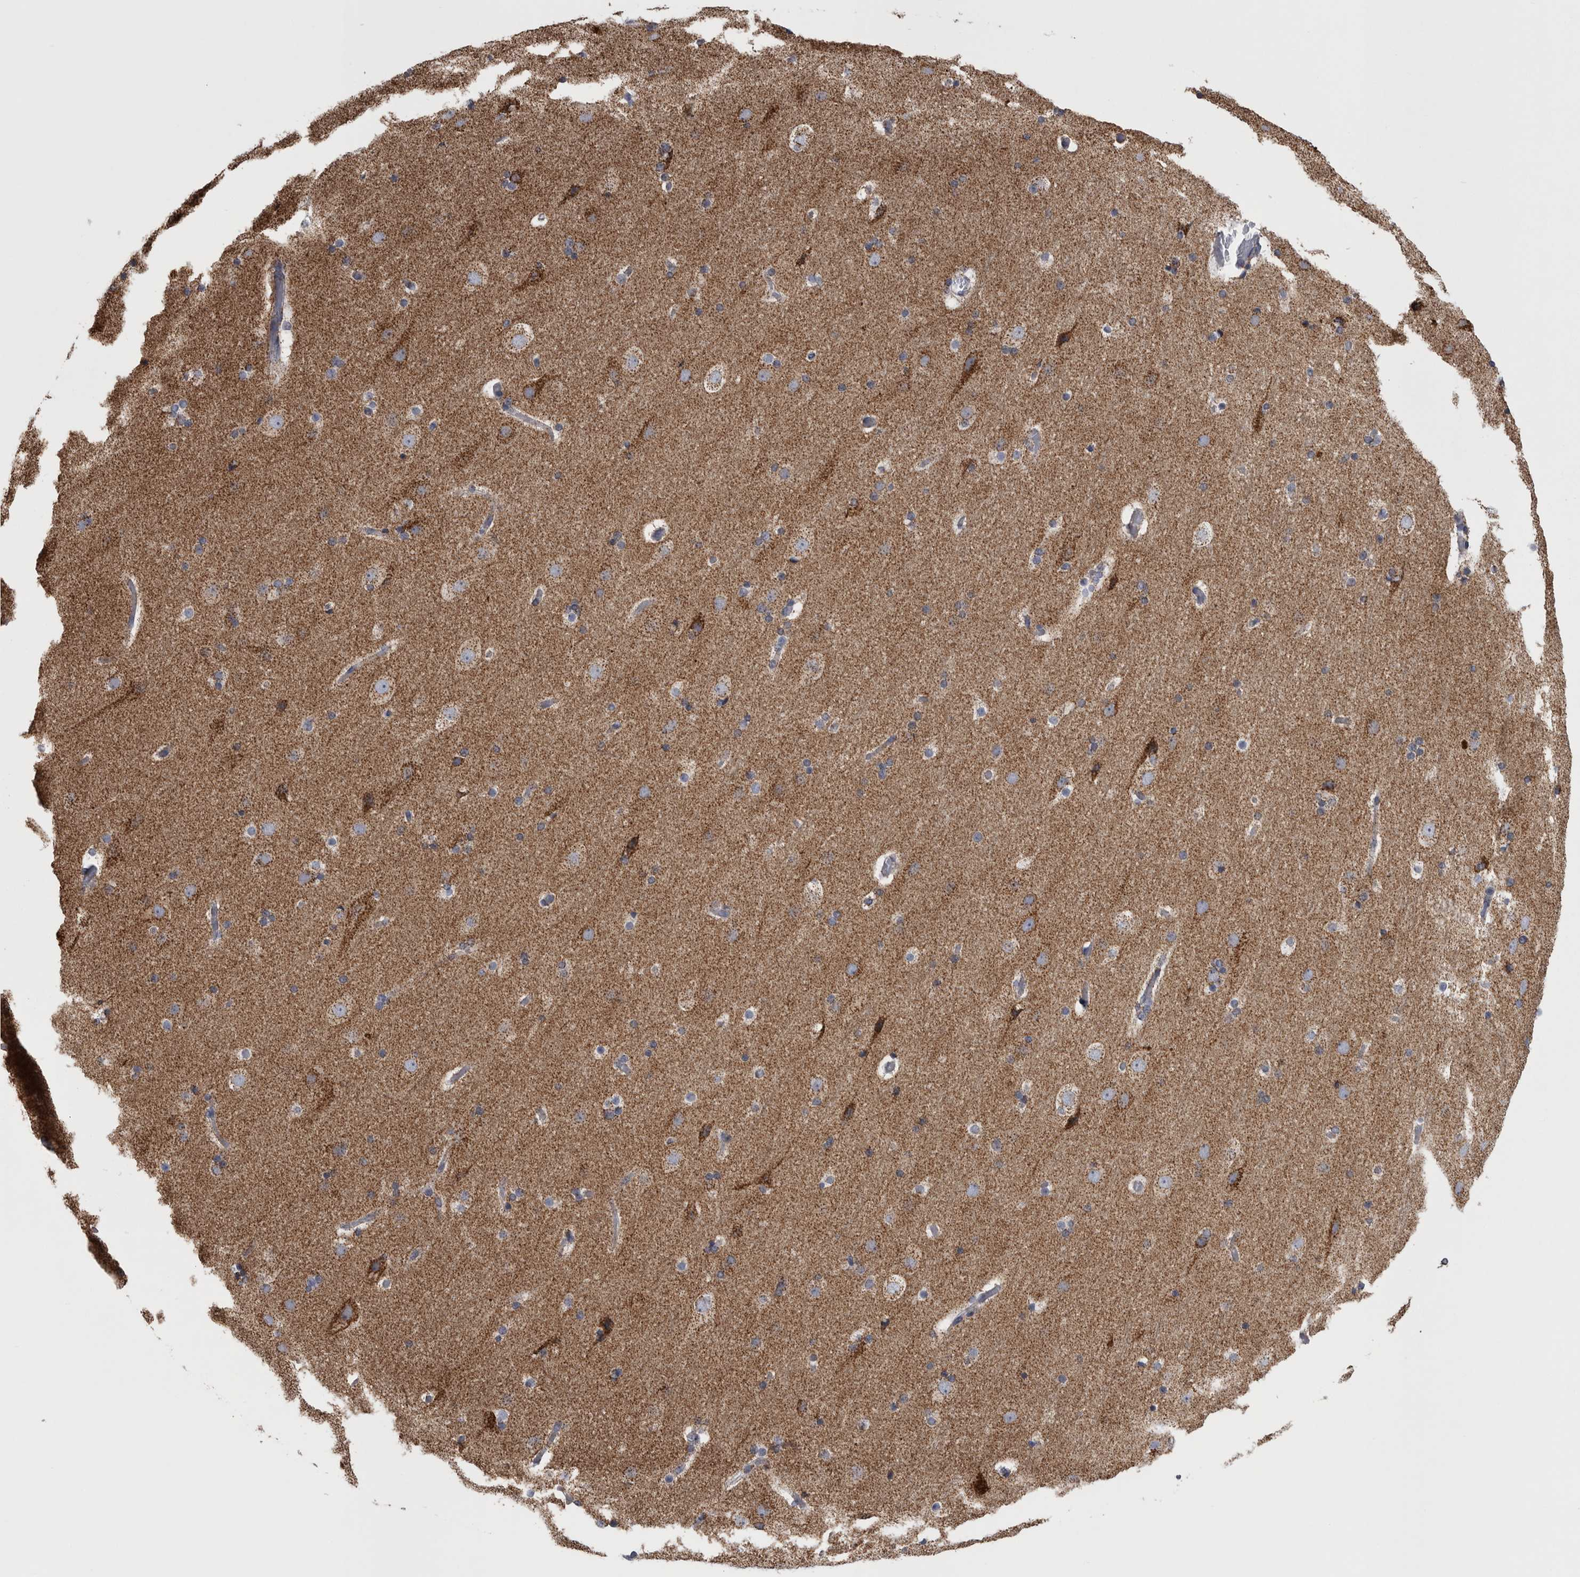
{"staining": {"intensity": "negative", "quantity": "none", "location": "none"}, "tissue": "cerebral cortex", "cell_type": "Endothelial cells", "image_type": "normal", "snomed": [{"axis": "morphology", "description": "Normal tissue, NOS"}, {"axis": "topography", "description": "Cerebral cortex"}], "caption": "Unremarkable cerebral cortex was stained to show a protein in brown. There is no significant positivity in endothelial cells. (Stains: DAB IHC with hematoxylin counter stain, Microscopy: brightfield microscopy at high magnification).", "gene": "MDH2", "patient": {"sex": "male", "age": 57}}